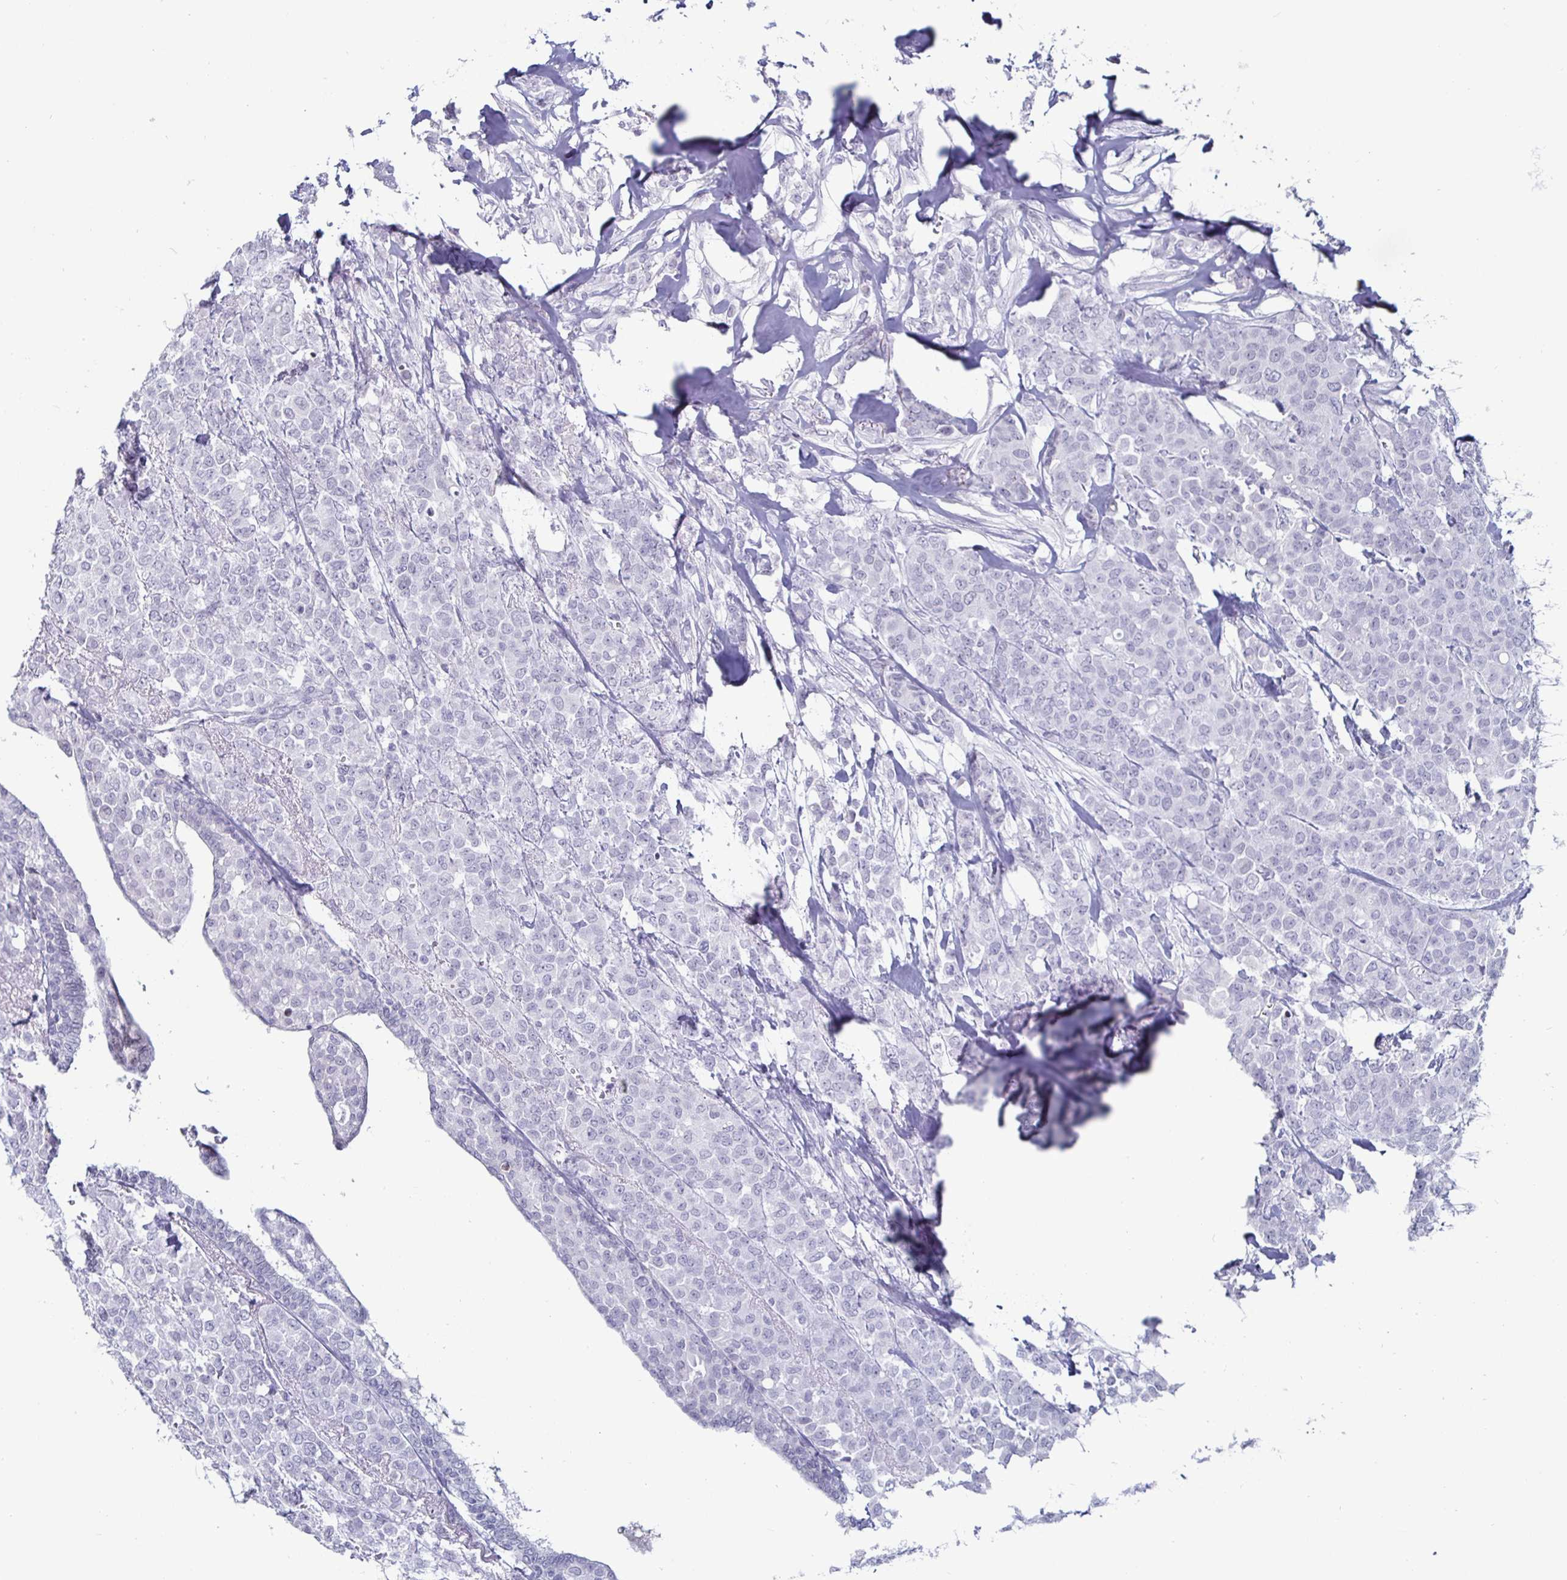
{"staining": {"intensity": "negative", "quantity": "none", "location": "none"}, "tissue": "breast cancer", "cell_type": "Tumor cells", "image_type": "cancer", "snomed": [{"axis": "morphology", "description": "Lobular carcinoma"}, {"axis": "topography", "description": "Breast"}], "caption": "Immunohistochemical staining of breast cancer exhibits no significant expression in tumor cells.", "gene": "OOSP2", "patient": {"sex": "female", "age": 91}}